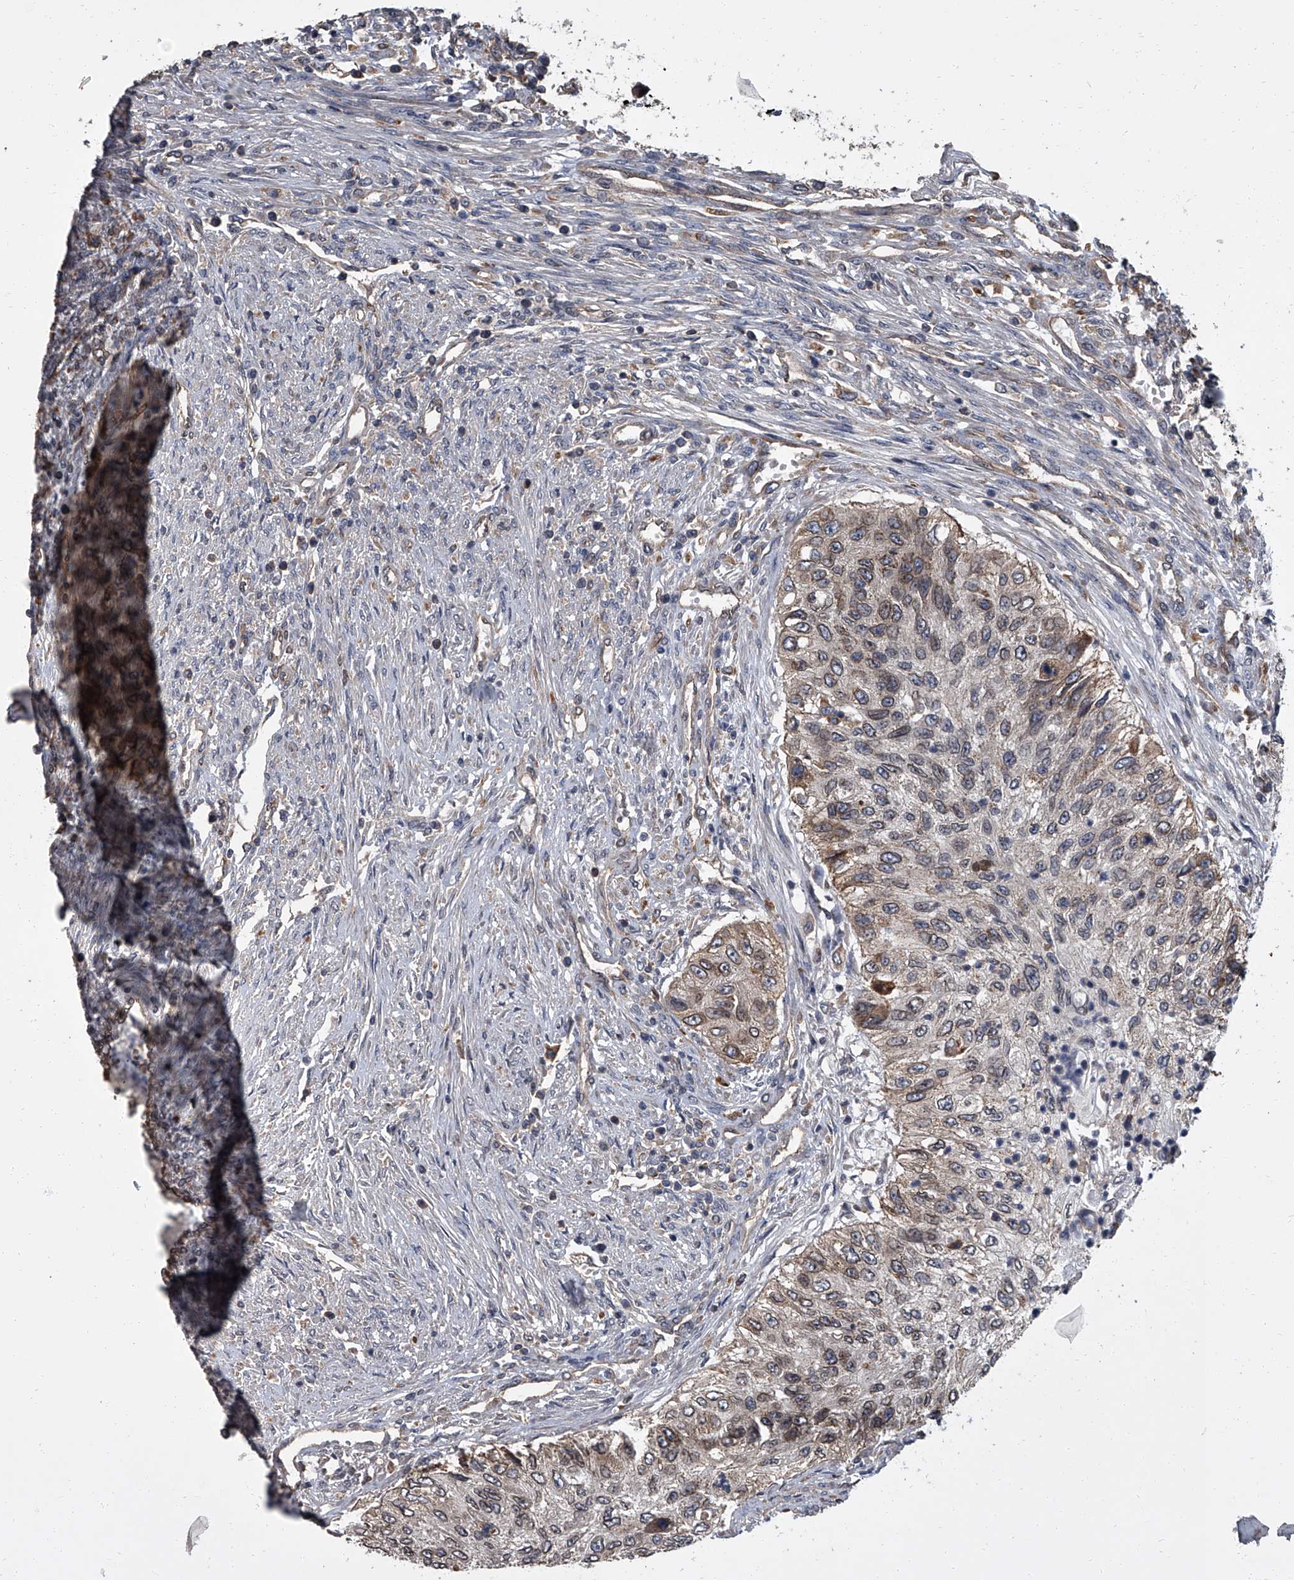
{"staining": {"intensity": "weak", "quantity": "<25%", "location": "cytoplasmic/membranous,nuclear"}, "tissue": "urothelial cancer", "cell_type": "Tumor cells", "image_type": "cancer", "snomed": [{"axis": "morphology", "description": "Urothelial carcinoma, High grade"}, {"axis": "topography", "description": "Urinary bladder"}], "caption": "High power microscopy image of an immunohistochemistry (IHC) image of urothelial cancer, revealing no significant staining in tumor cells. Brightfield microscopy of immunohistochemistry stained with DAB (brown) and hematoxylin (blue), captured at high magnification.", "gene": "LRRC8C", "patient": {"sex": "female", "age": 60}}